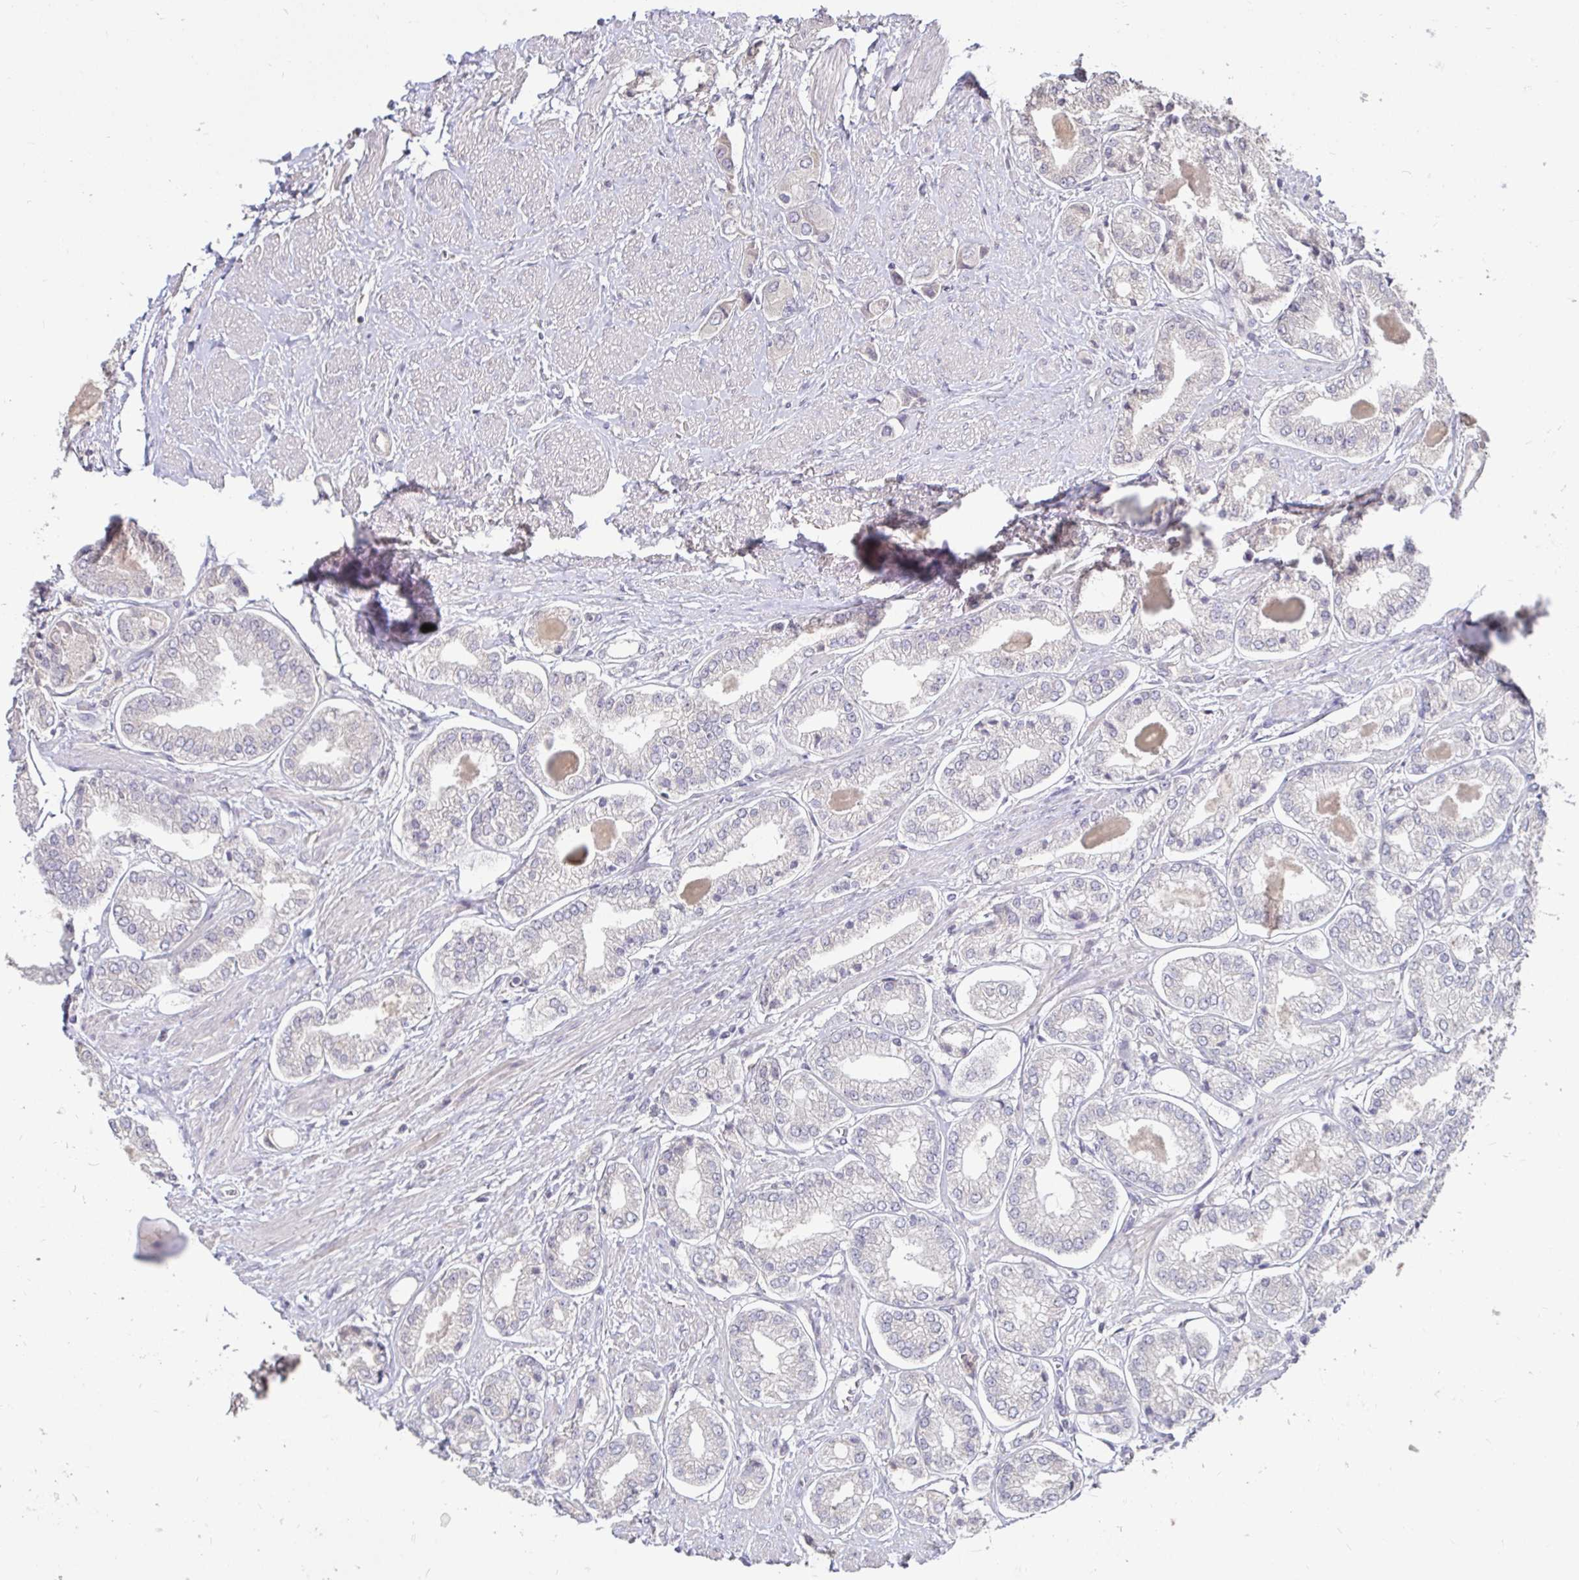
{"staining": {"intensity": "negative", "quantity": "none", "location": "none"}, "tissue": "prostate cancer", "cell_type": "Tumor cells", "image_type": "cancer", "snomed": [{"axis": "morphology", "description": "Adenocarcinoma, Low grade"}, {"axis": "topography", "description": "Prostate"}], "caption": "Micrograph shows no protein expression in tumor cells of prostate cancer (adenocarcinoma (low-grade)) tissue.", "gene": "ANLN", "patient": {"sex": "male", "age": 69}}